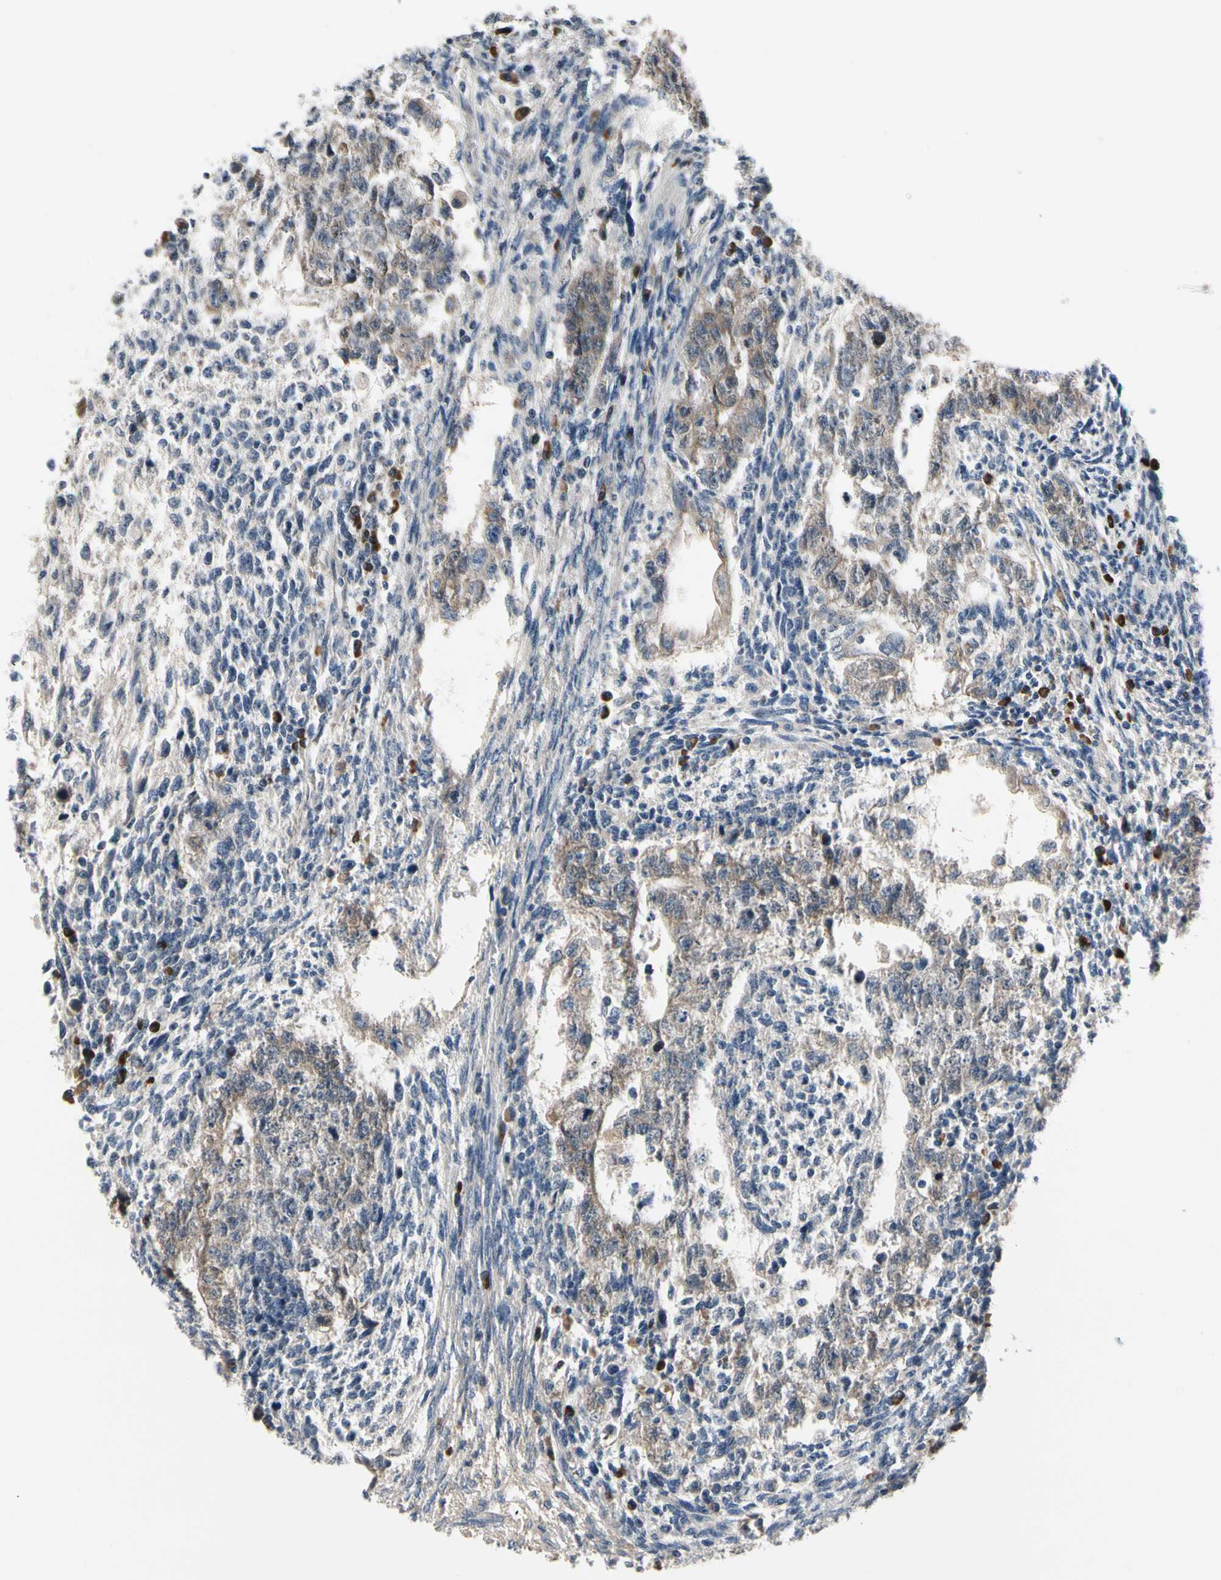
{"staining": {"intensity": "weak", "quantity": "25%-75%", "location": "cytoplasmic/membranous"}, "tissue": "testis cancer", "cell_type": "Tumor cells", "image_type": "cancer", "snomed": [{"axis": "morphology", "description": "Normal tissue, NOS"}, {"axis": "morphology", "description": "Carcinoma, Embryonal, NOS"}, {"axis": "topography", "description": "Testis"}], "caption": "An image showing weak cytoplasmic/membranous positivity in approximately 25%-75% of tumor cells in embryonal carcinoma (testis), as visualized by brown immunohistochemical staining.", "gene": "SELENOK", "patient": {"sex": "male", "age": 36}}